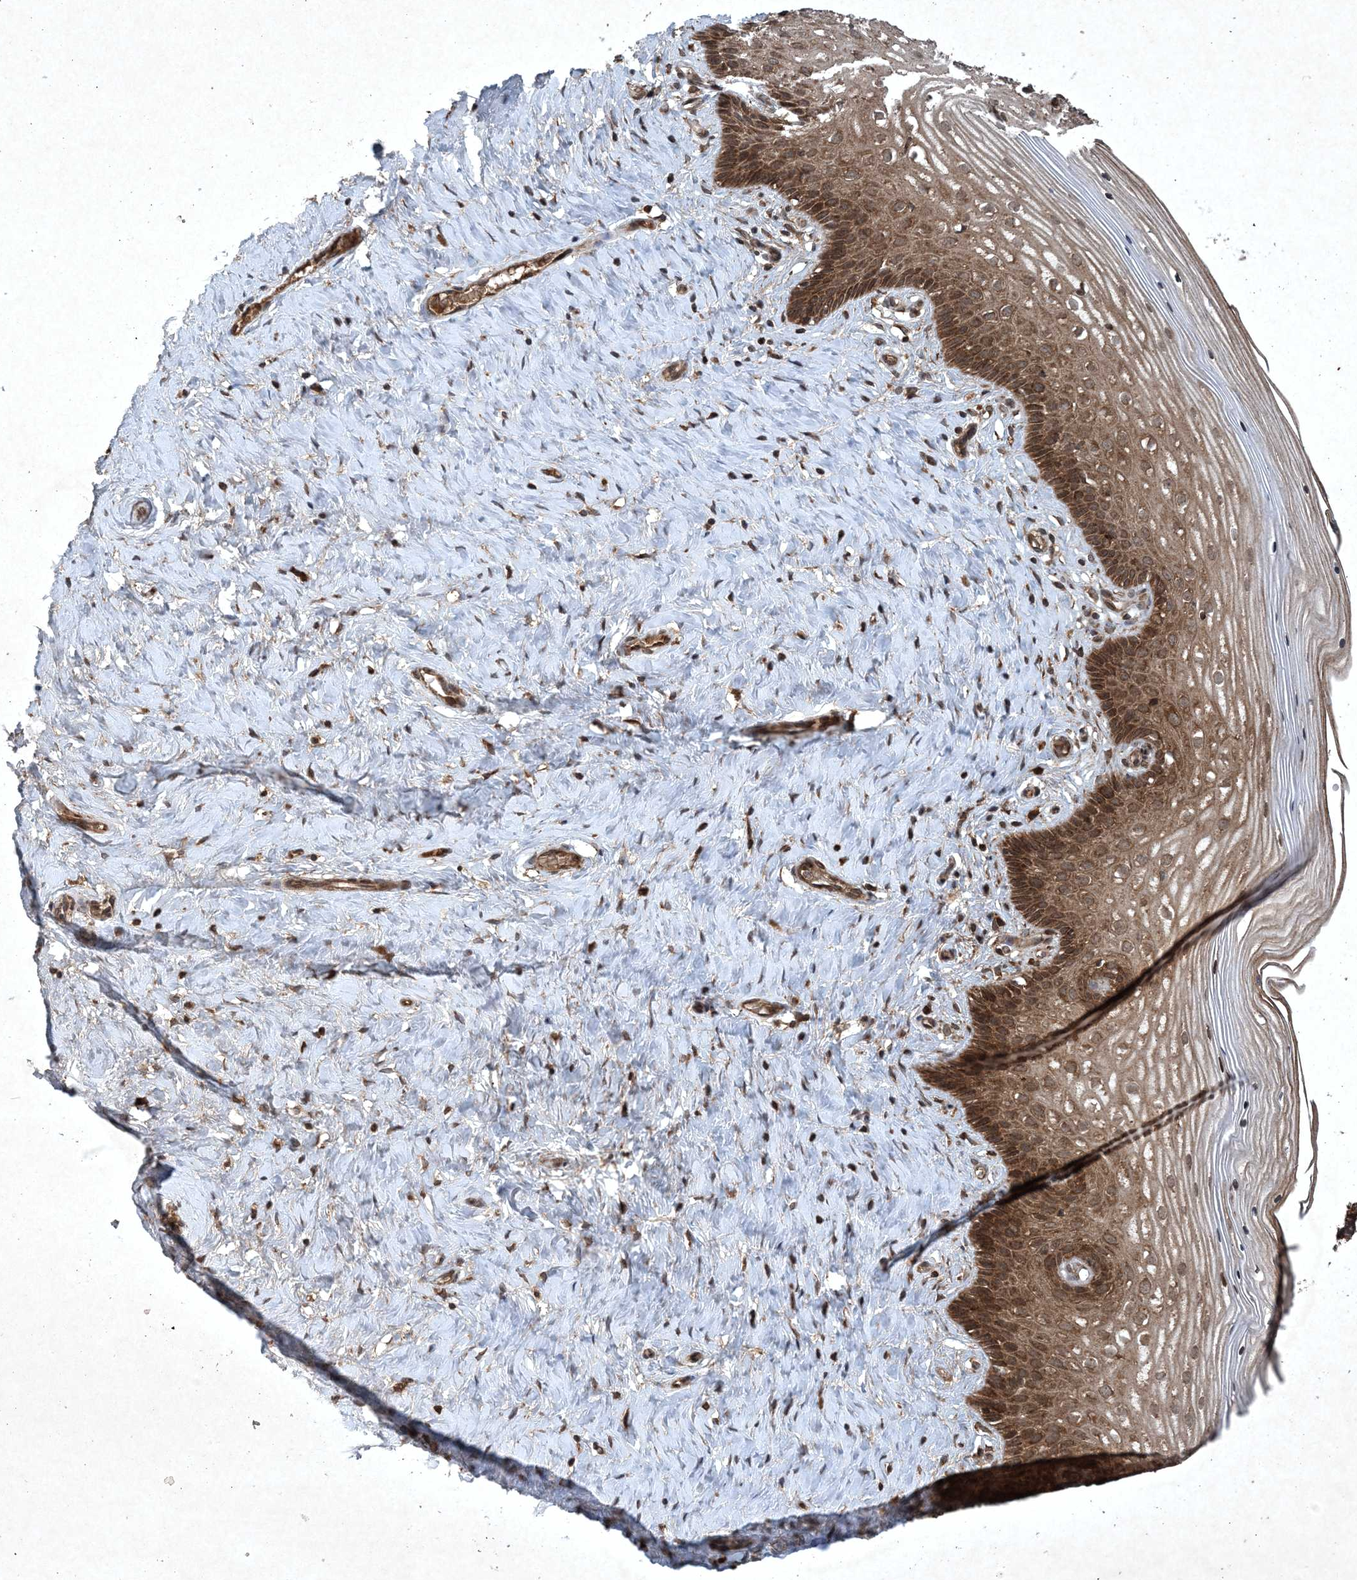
{"staining": {"intensity": "strong", "quantity": ">75%", "location": "cytoplasmic/membranous"}, "tissue": "cervix", "cell_type": "Glandular cells", "image_type": "normal", "snomed": [{"axis": "morphology", "description": "Normal tissue, NOS"}, {"axis": "topography", "description": "Cervix"}], "caption": "This image demonstrates unremarkable cervix stained with IHC to label a protein in brown. The cytoplasmic/membranous of glandular cells show strong positivity for the protein. Nuclei are counter-stained blue.", "gene": "GNG5", "patient": {"sex": "female", "age": 33}}